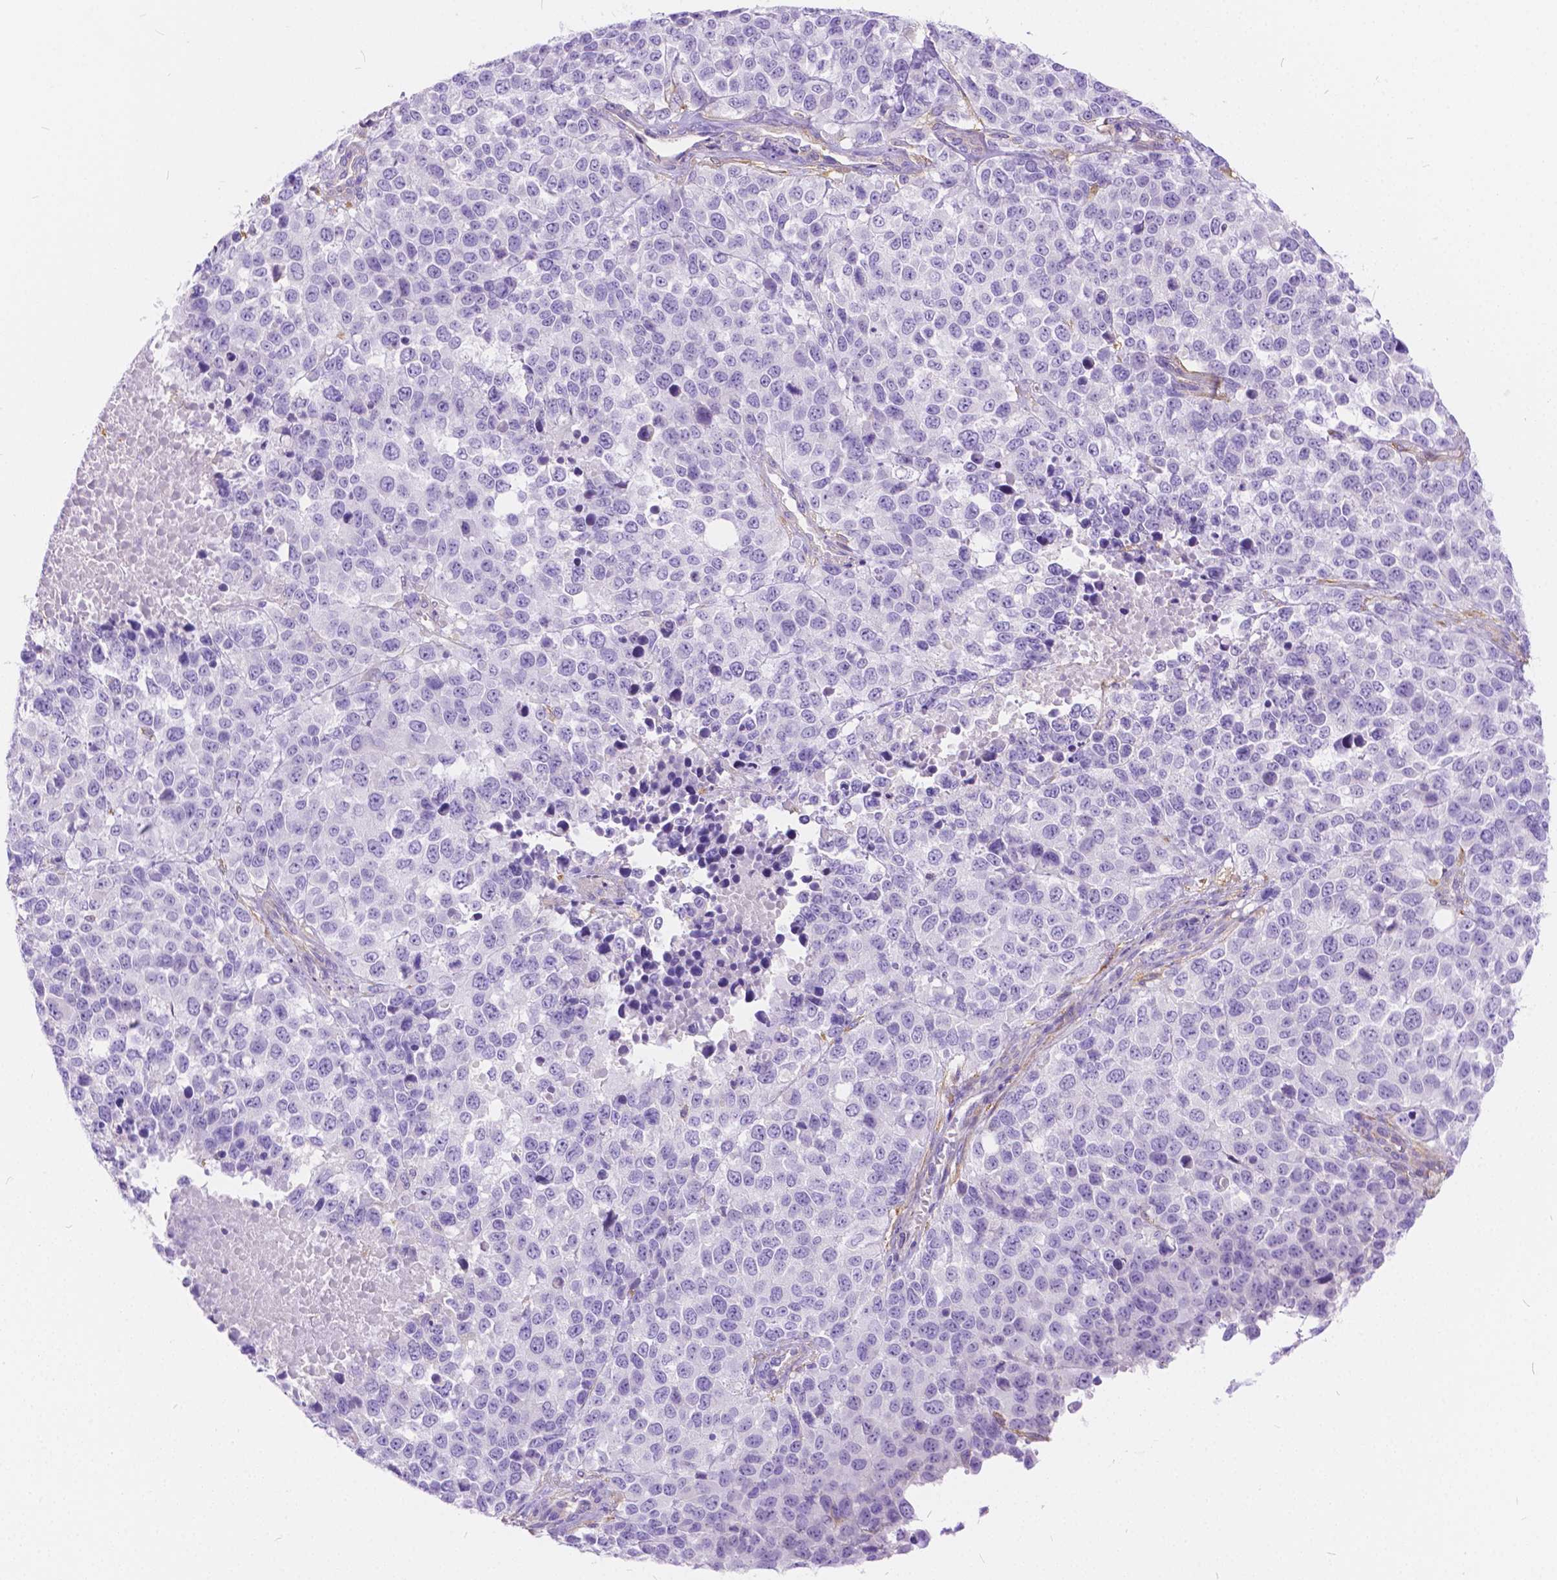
{"staining": {"intensity": "negative", "quantity": "none", "location": "none"}, "tissue": "melanoma", "cell_type": "Tumor cells", "image_type": "cancer", "snomed": [{"axis": "morphology", "description": "Malignant melanoma, Metastatic site"}, {"axis": "topography", "description": "Skin"}], "caption": "There is no significant positivity in tumor cells of melanoma. (DAB immunohistochemistry with hematoxylin counter stain).", "gene": "CHRM1", "patient": {"sex": "male", "age": 84}}